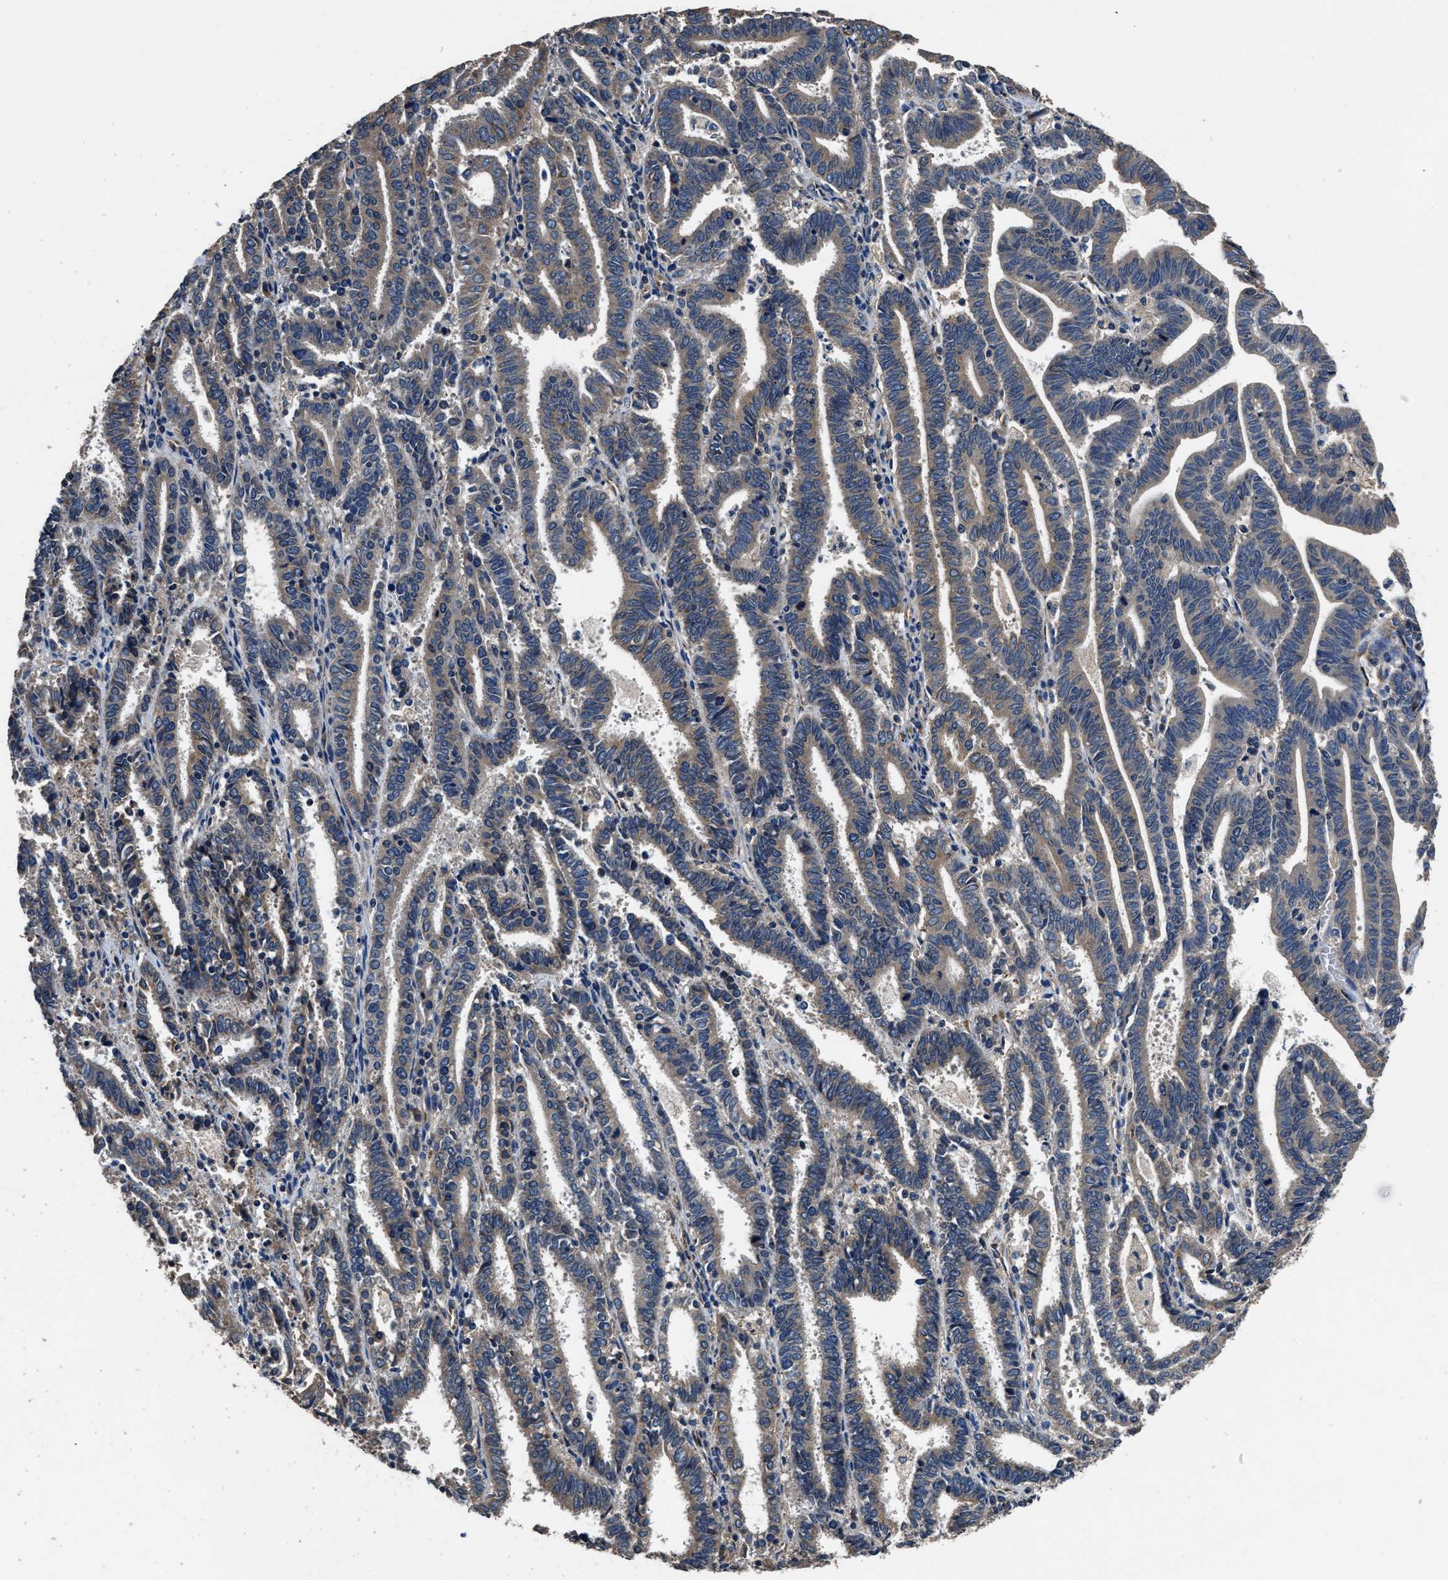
{"staining": {"intensity": "weak", "quantity": ">75%", "location": "cytoplasmic/membranous"}, "tissue": "endometrial cancer", "cell_type": "Tumor cells", "image_type": "cancer", "snomed": [{"axis": "morphology", "description": "Adenocarcinoma, NOS"}, {"axis": "topography", "description": "Uterus"}], "caption": "Weak cytoplasmic/membranous staining for a protein is appreciated in about >75% of tumor cells of endometrial cancer (adenocarcinoma) using immunohistochemistry (IHC).", "gene": "DHRS7B", "patient": {"sex": "female", "age": 83}}